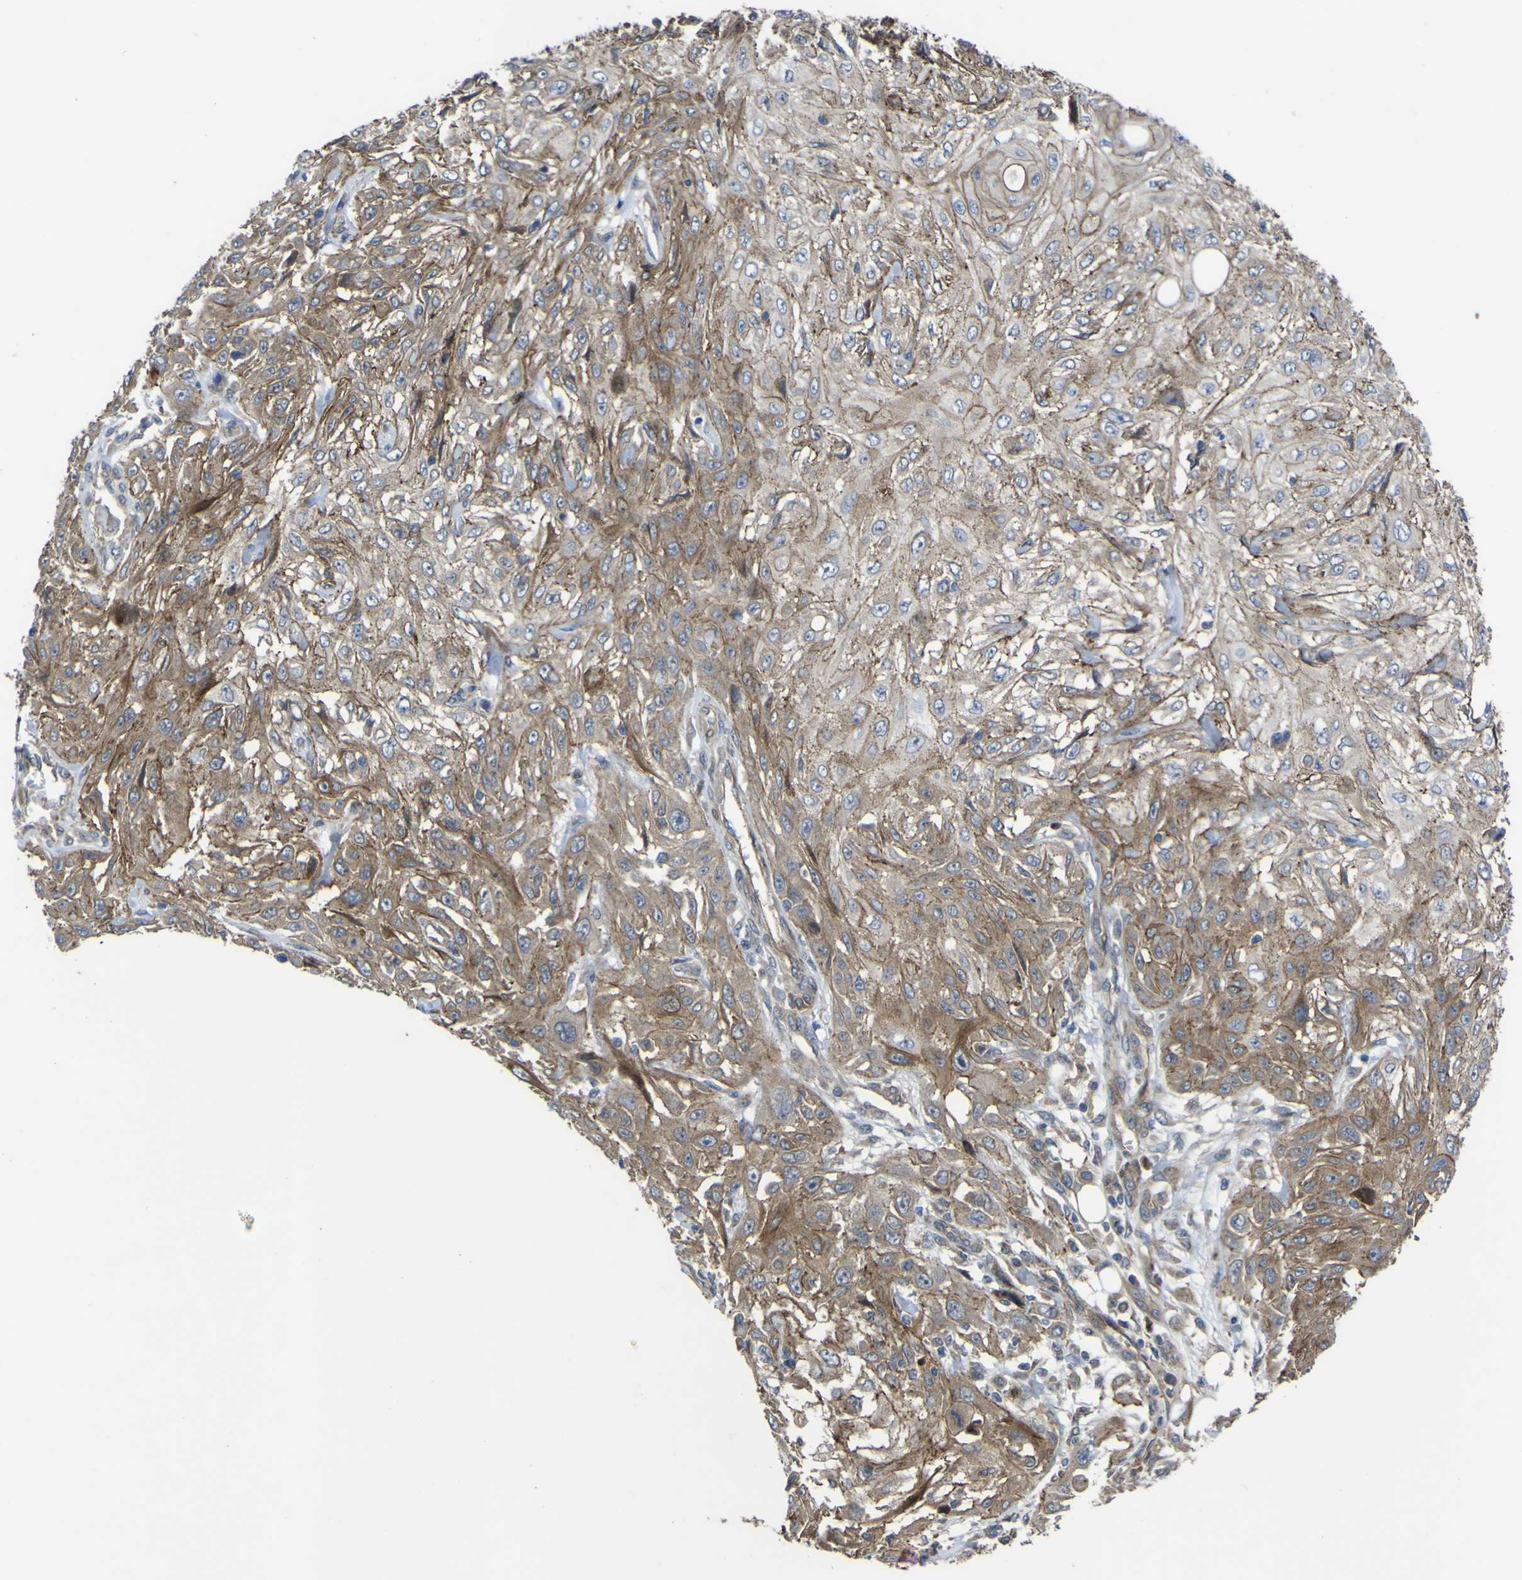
{"staining": {"intensity": "weak", "quantity": ">75%", "location": "cytoplasmic/membranous"}, "tissue": "skin cancer", "cell_type": "Tumor cells", "image_type": "cancer", "snomed": [{"axis": "morphology", "description": "Squamous cell carcinoma, NOS"}, {"axis": "topography", "description": "Skin"}], "caption": "This image displays immunohistochemistry staining of human skin cancer (squamous cell carcinoma), with low weak cytoplasmic/membranous expression in approximately >75% of tumor cells.", "gene": "FBXO30", "patient": {"sex": "male", "age": 75}}